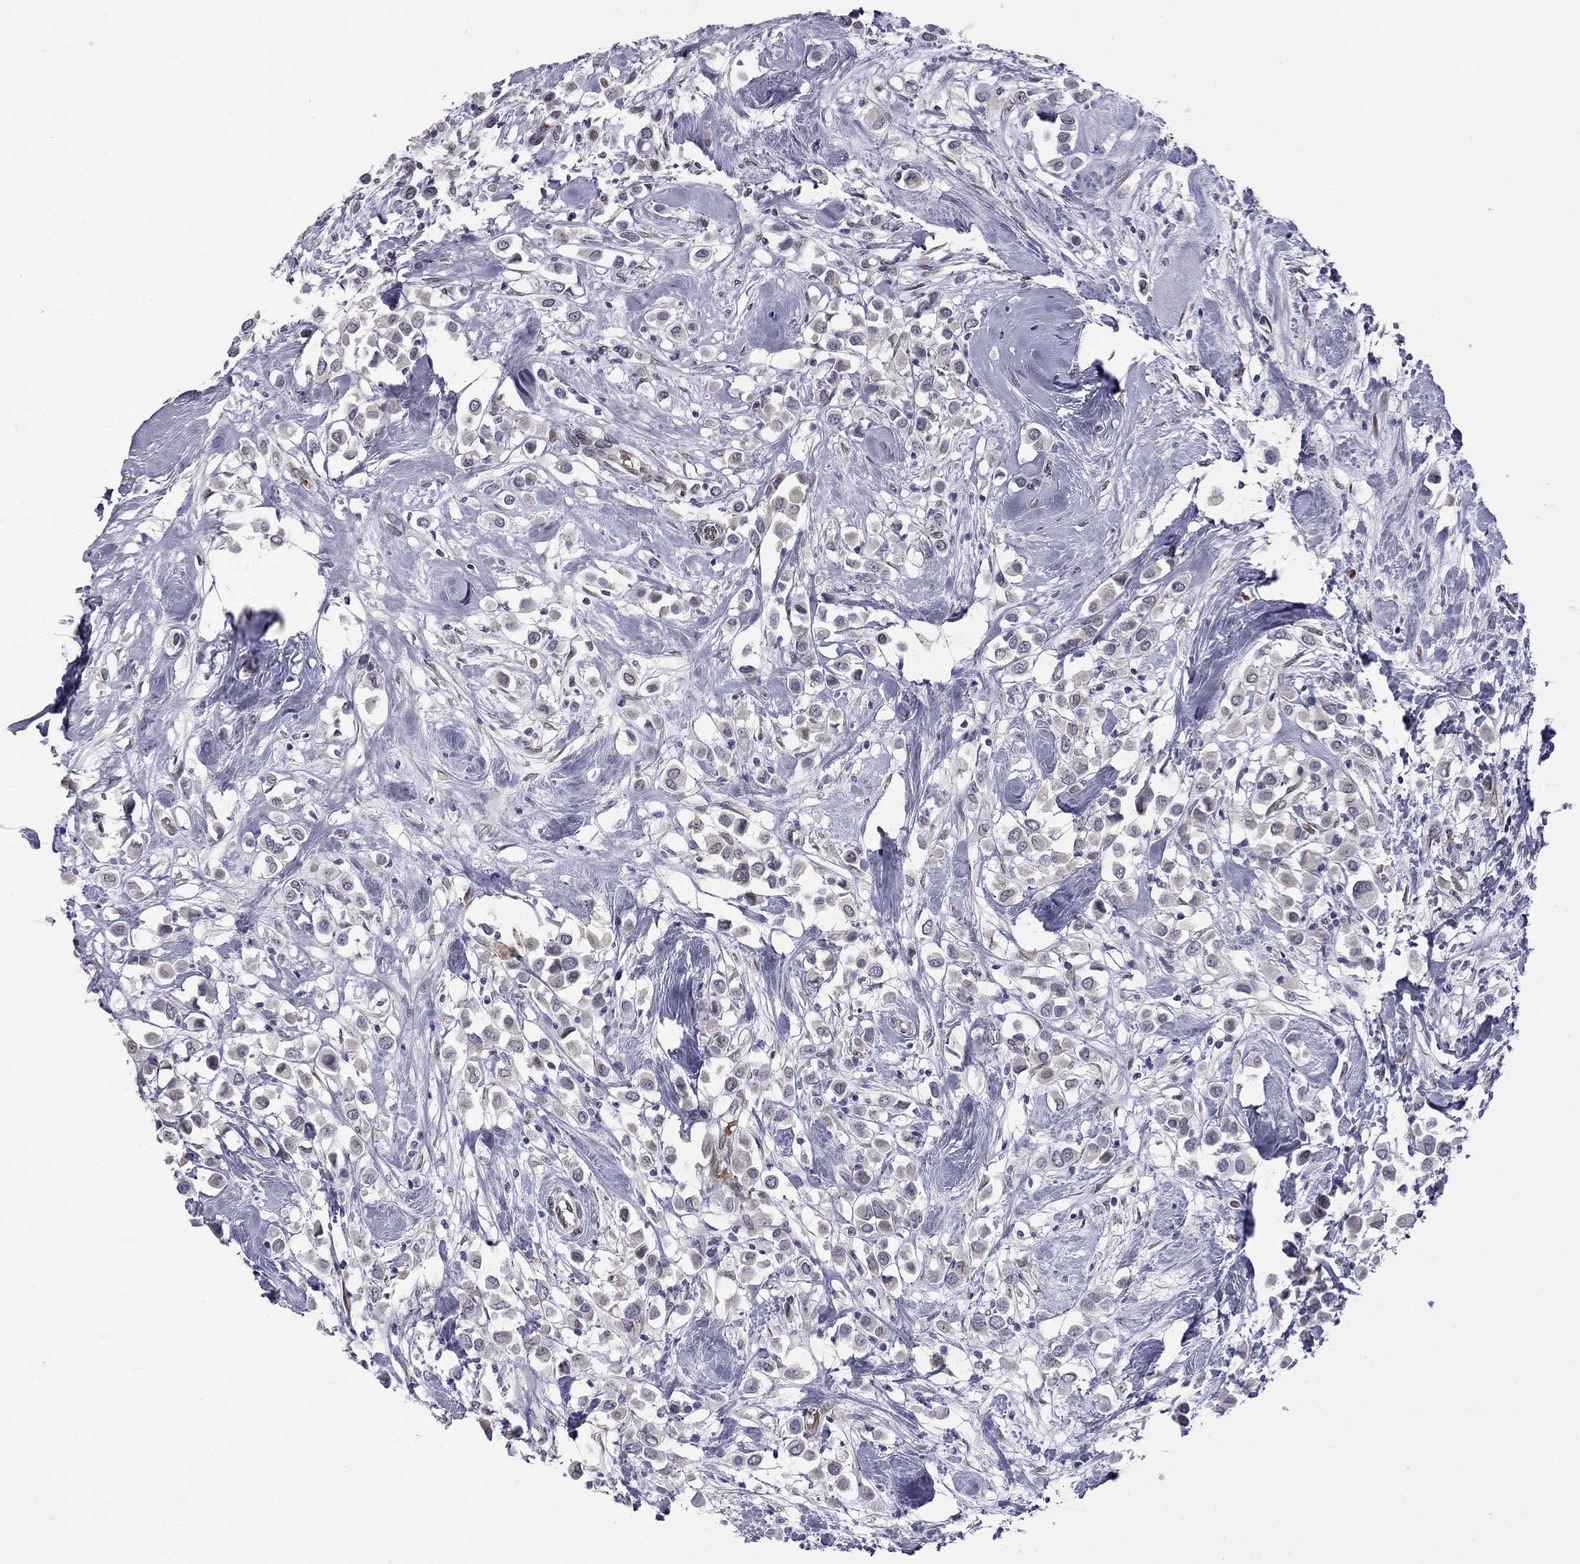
{"staining": {"intensity": "weak", "quantity": "<25%", "location": "cytoplasmic/membranous"}, "tissue": "breast cancer", "cell_type": "Tumor cells", "image_type": "cancer", "snomed": [{"axis": "morphology", "description": "Duct carcinoma"}, {"axis": "topography", "description": "Breast"}], "caption": "Immunohistochemistry (IHC) of human breast cancer reveals no staining in tumor cells. (DAB IHC with hematoxylin counter stain).", "gene": "CLTCL1", "patient": {"sex": "female", "age": 61}}